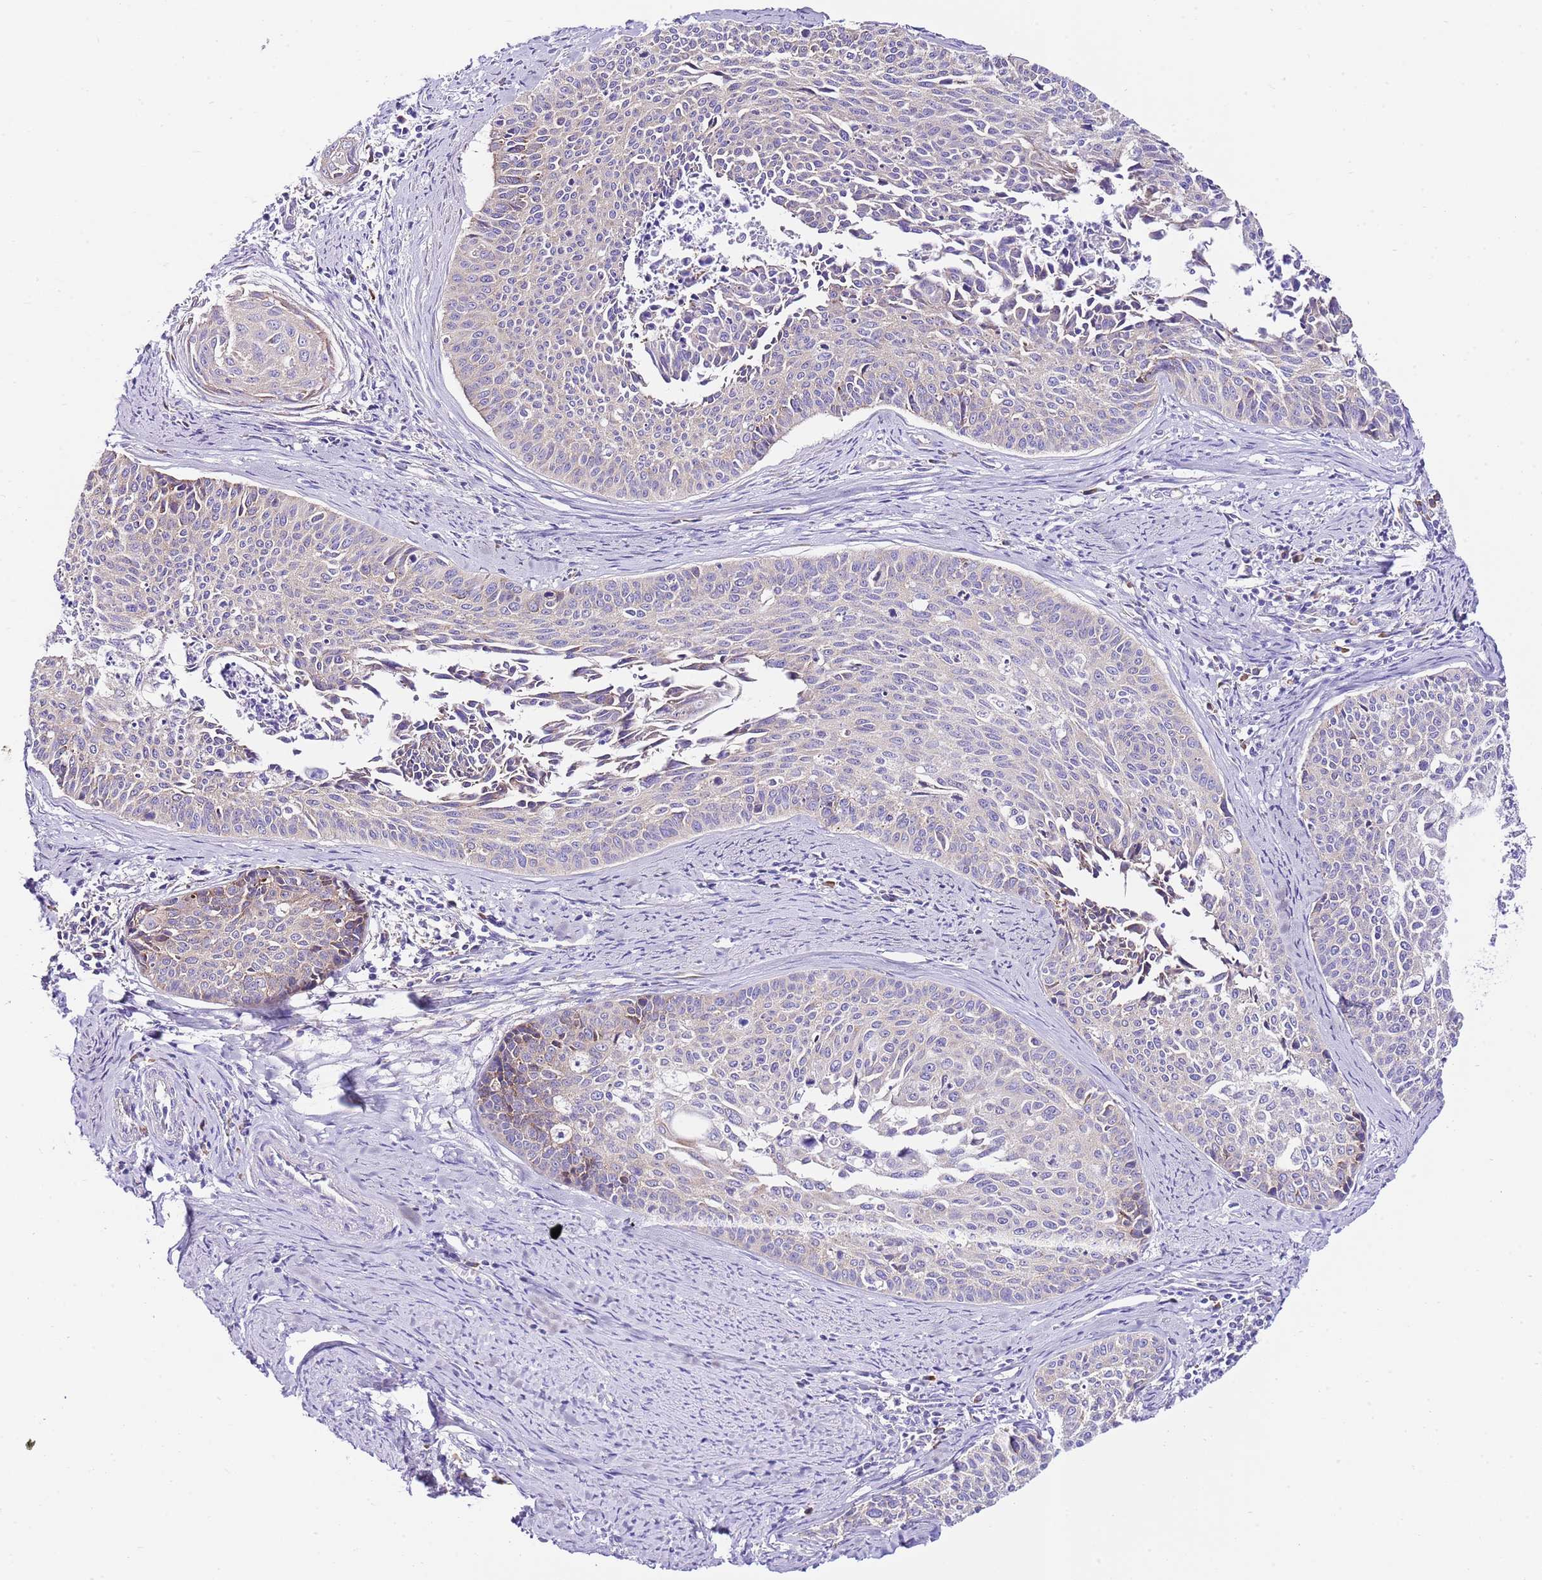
{"staining": {"intensity": "negative", "quantity": "none", "location": "none"}, "tissue": "cervical cancer", "cell_type": "Tumor cells", "image_type": "cancer", "snomed": [{"axis": "morphology", "description": "Squamous cell carcinoma, NOS"}, {"axis": "topography", "description": "Cervix"}], "caption": "Immunohistochemical staining of human cervical cancer displays no significant expression in tumor cells. (DAB IHC visualized using brightfield microscopy, high magnification).", "gene": "RPS10", "patient": {"sex": "female", "age": 55}}